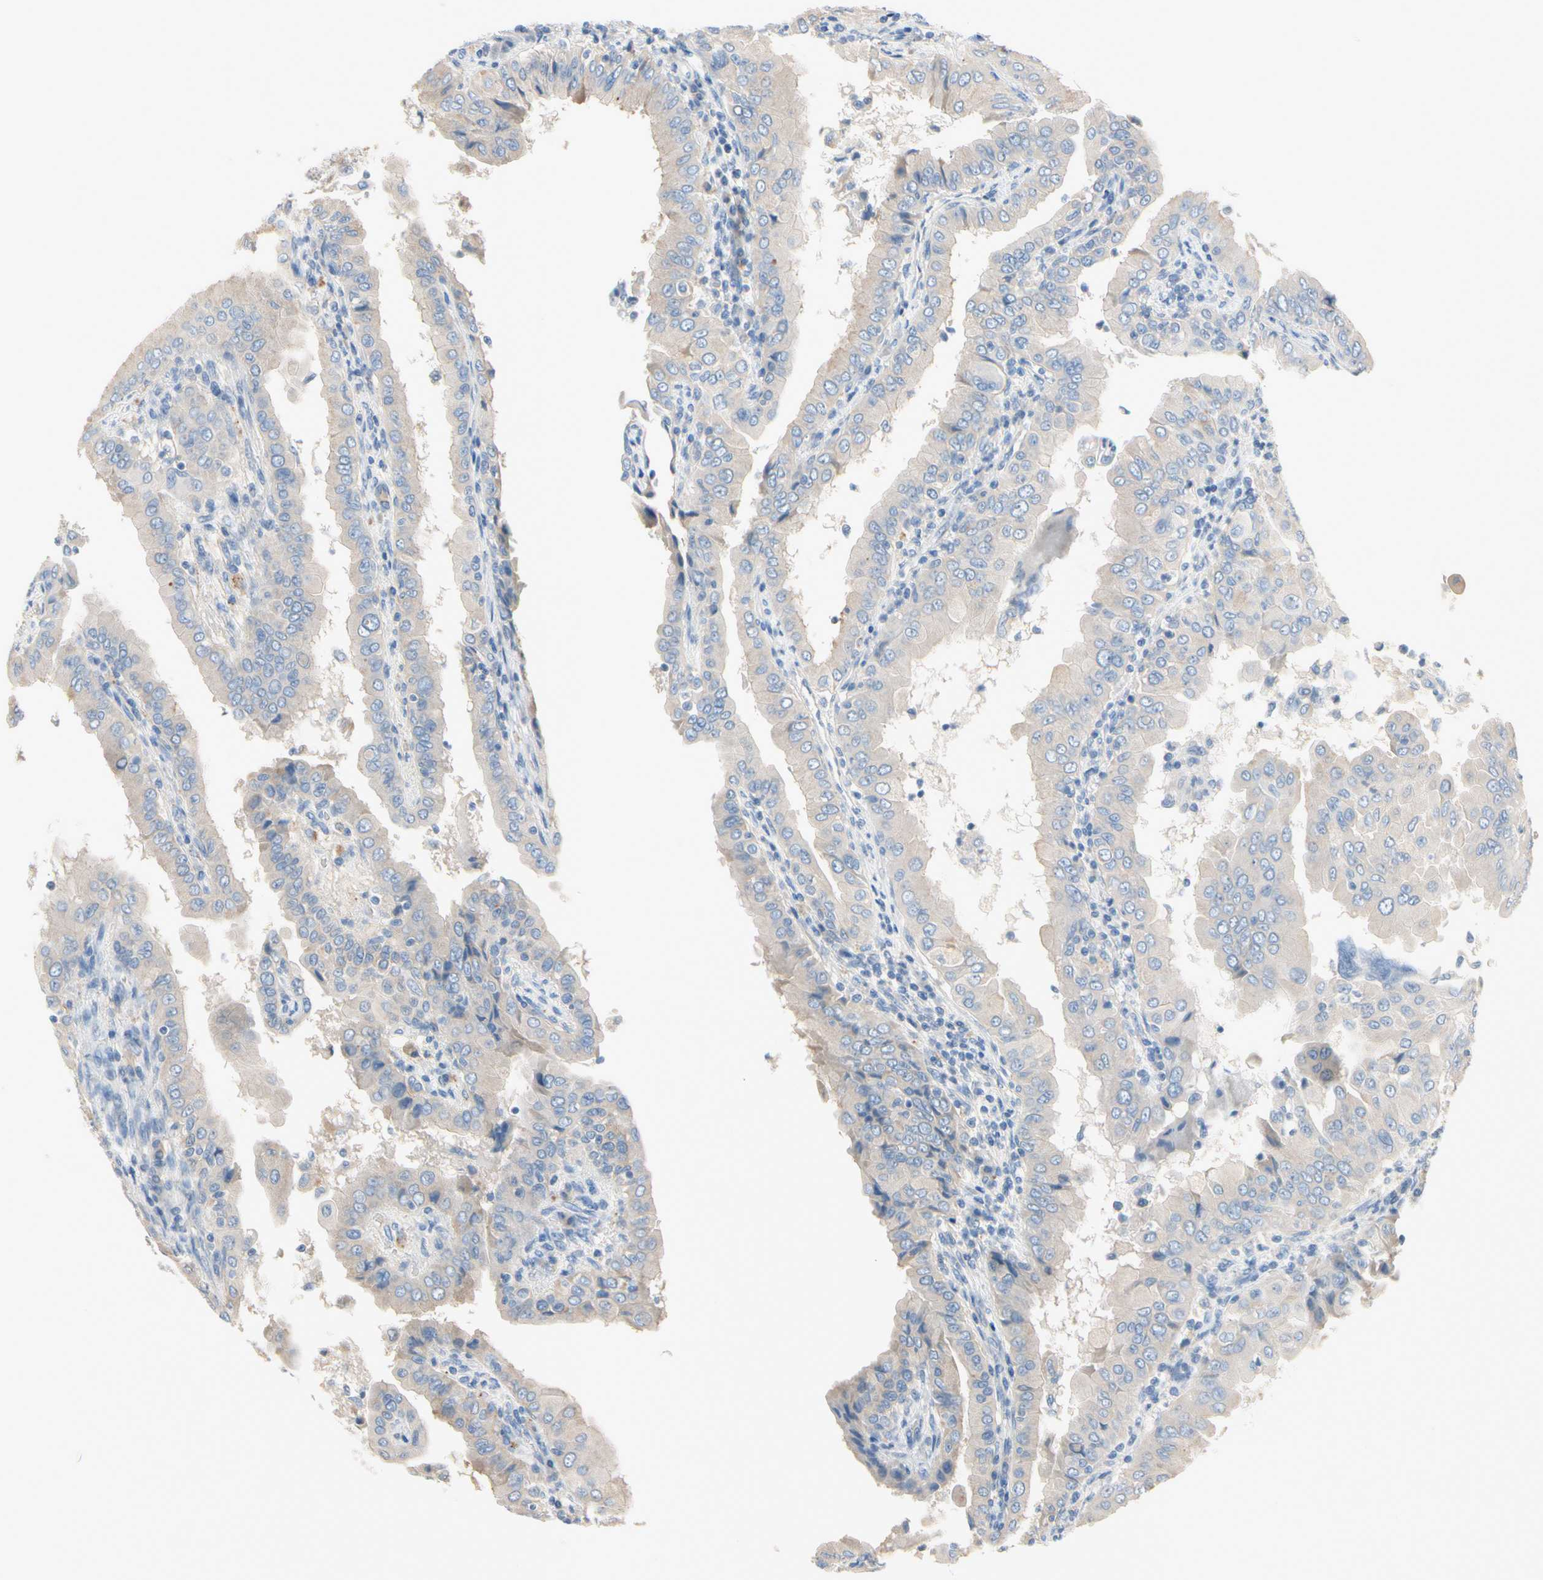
{"staining": {"intensity": "weak", "quantity": "<25%", "location": "cytoplasmic/membranous"}, "tissue": "thyroid cancer", "cell_type": "Tumor cells", "image_type": "cancer", "snomed": [{"axis": "morphology", "description": "Papillary adenocarcinoma, NOS"}, {"axis": "topography", "description": "Thyroid gland"}], "caption": "Immunohistochemical staining of thyroid cancer (papillary adenocarcinoma) reveals no significant expression in tumor cells.", "gene": "MARK1", "patient": {"sex": "male", "age": 33}}